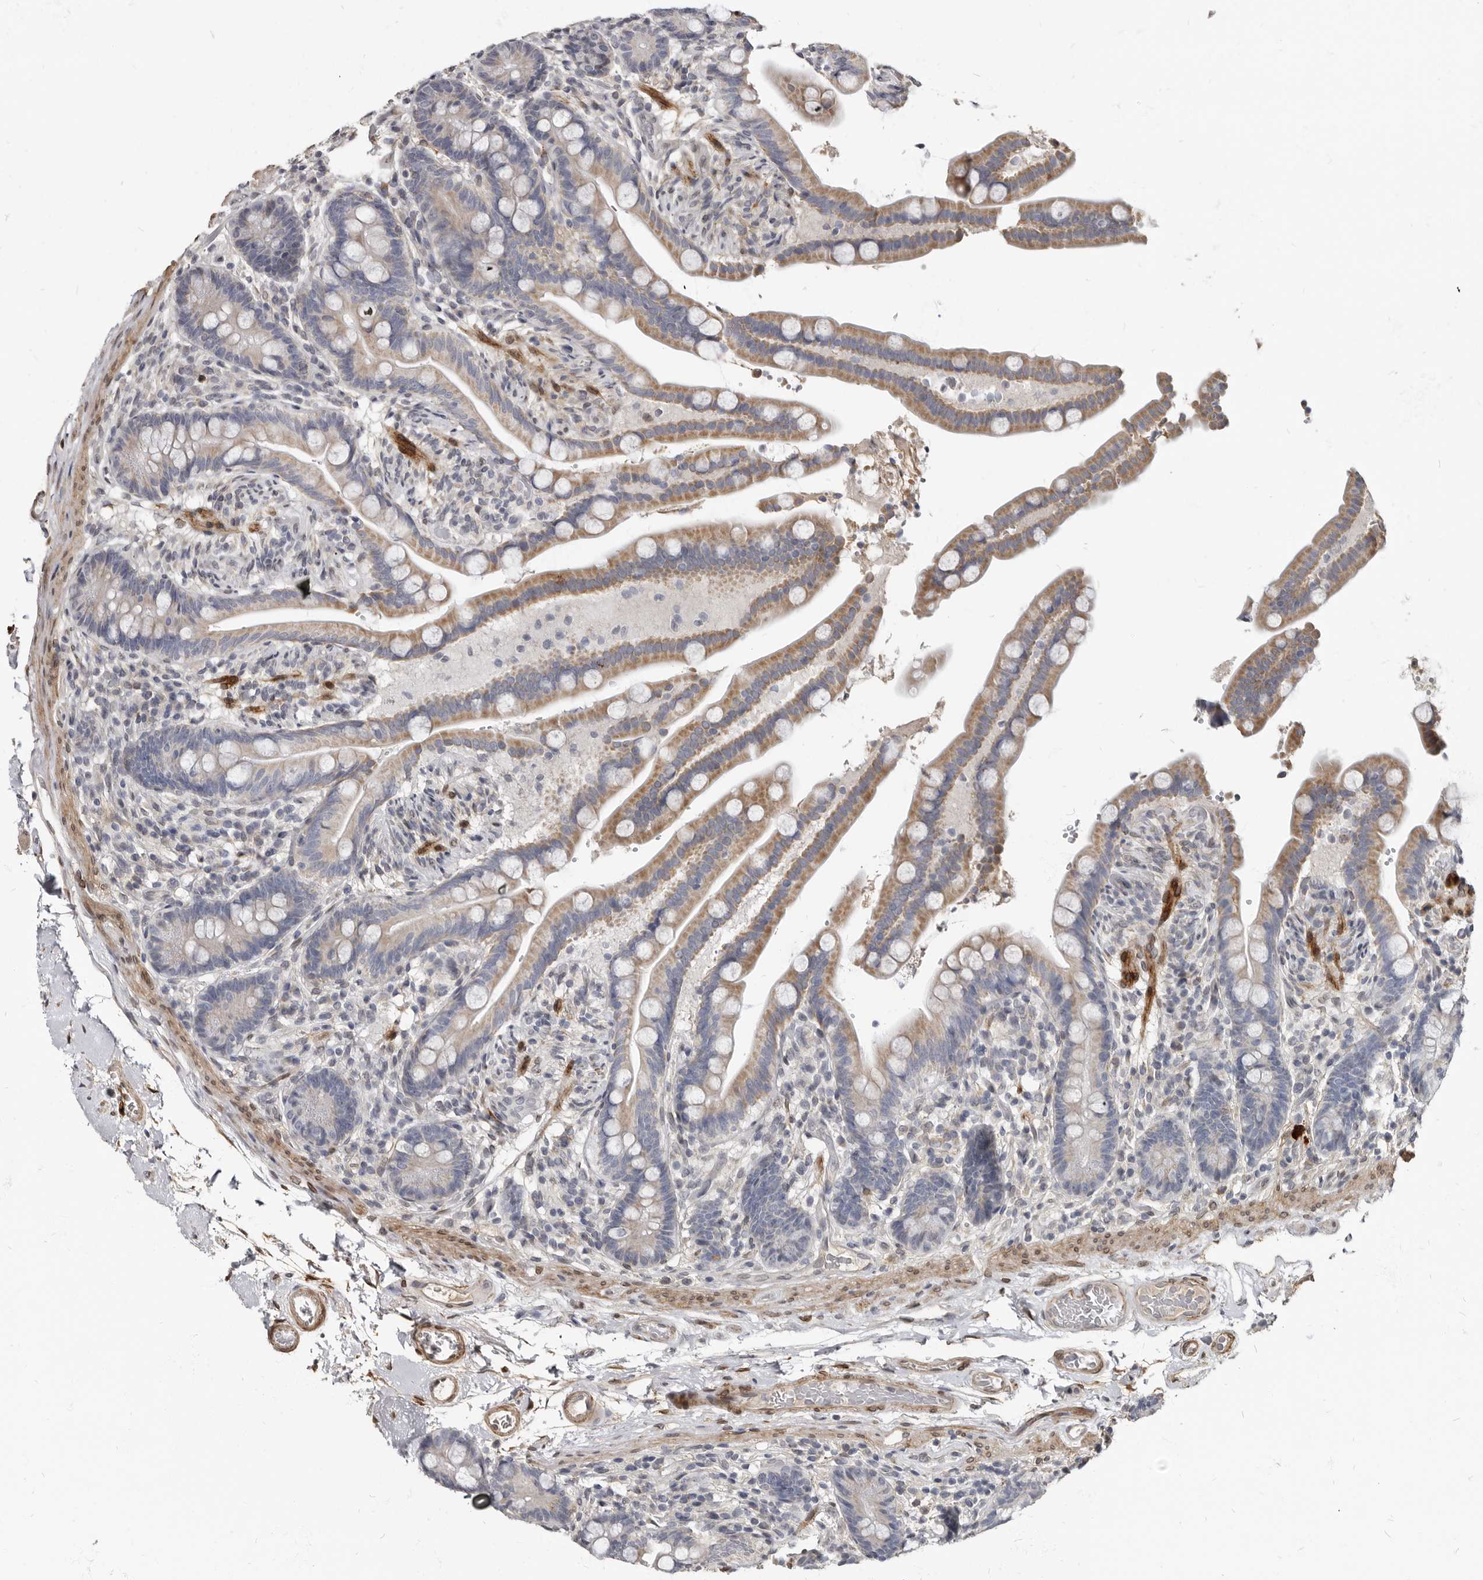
{"staining": {"intensity": "moderate", "quantity": ">75%", "location": "cytoplasmic/membranous"}, "tissue": "colon", "cell_type": "Endothelial cells", "image_type": "normal", "snomed": [{"axis": "morphology", "description": "Normal tissue, NOS"}, {"axis": "topography", "description": "Smooth muscle"}, {"axis": "topography", "description": "Colon"}], "caption": "Brown immunohistochemical staining in unremarkable human colon exhibits moderate cytoplasmic/membranous staining in approximately >75% of endothelial cells.", "gene": "MRGPRF", "patient": {"sex": "male", "age": 73}}